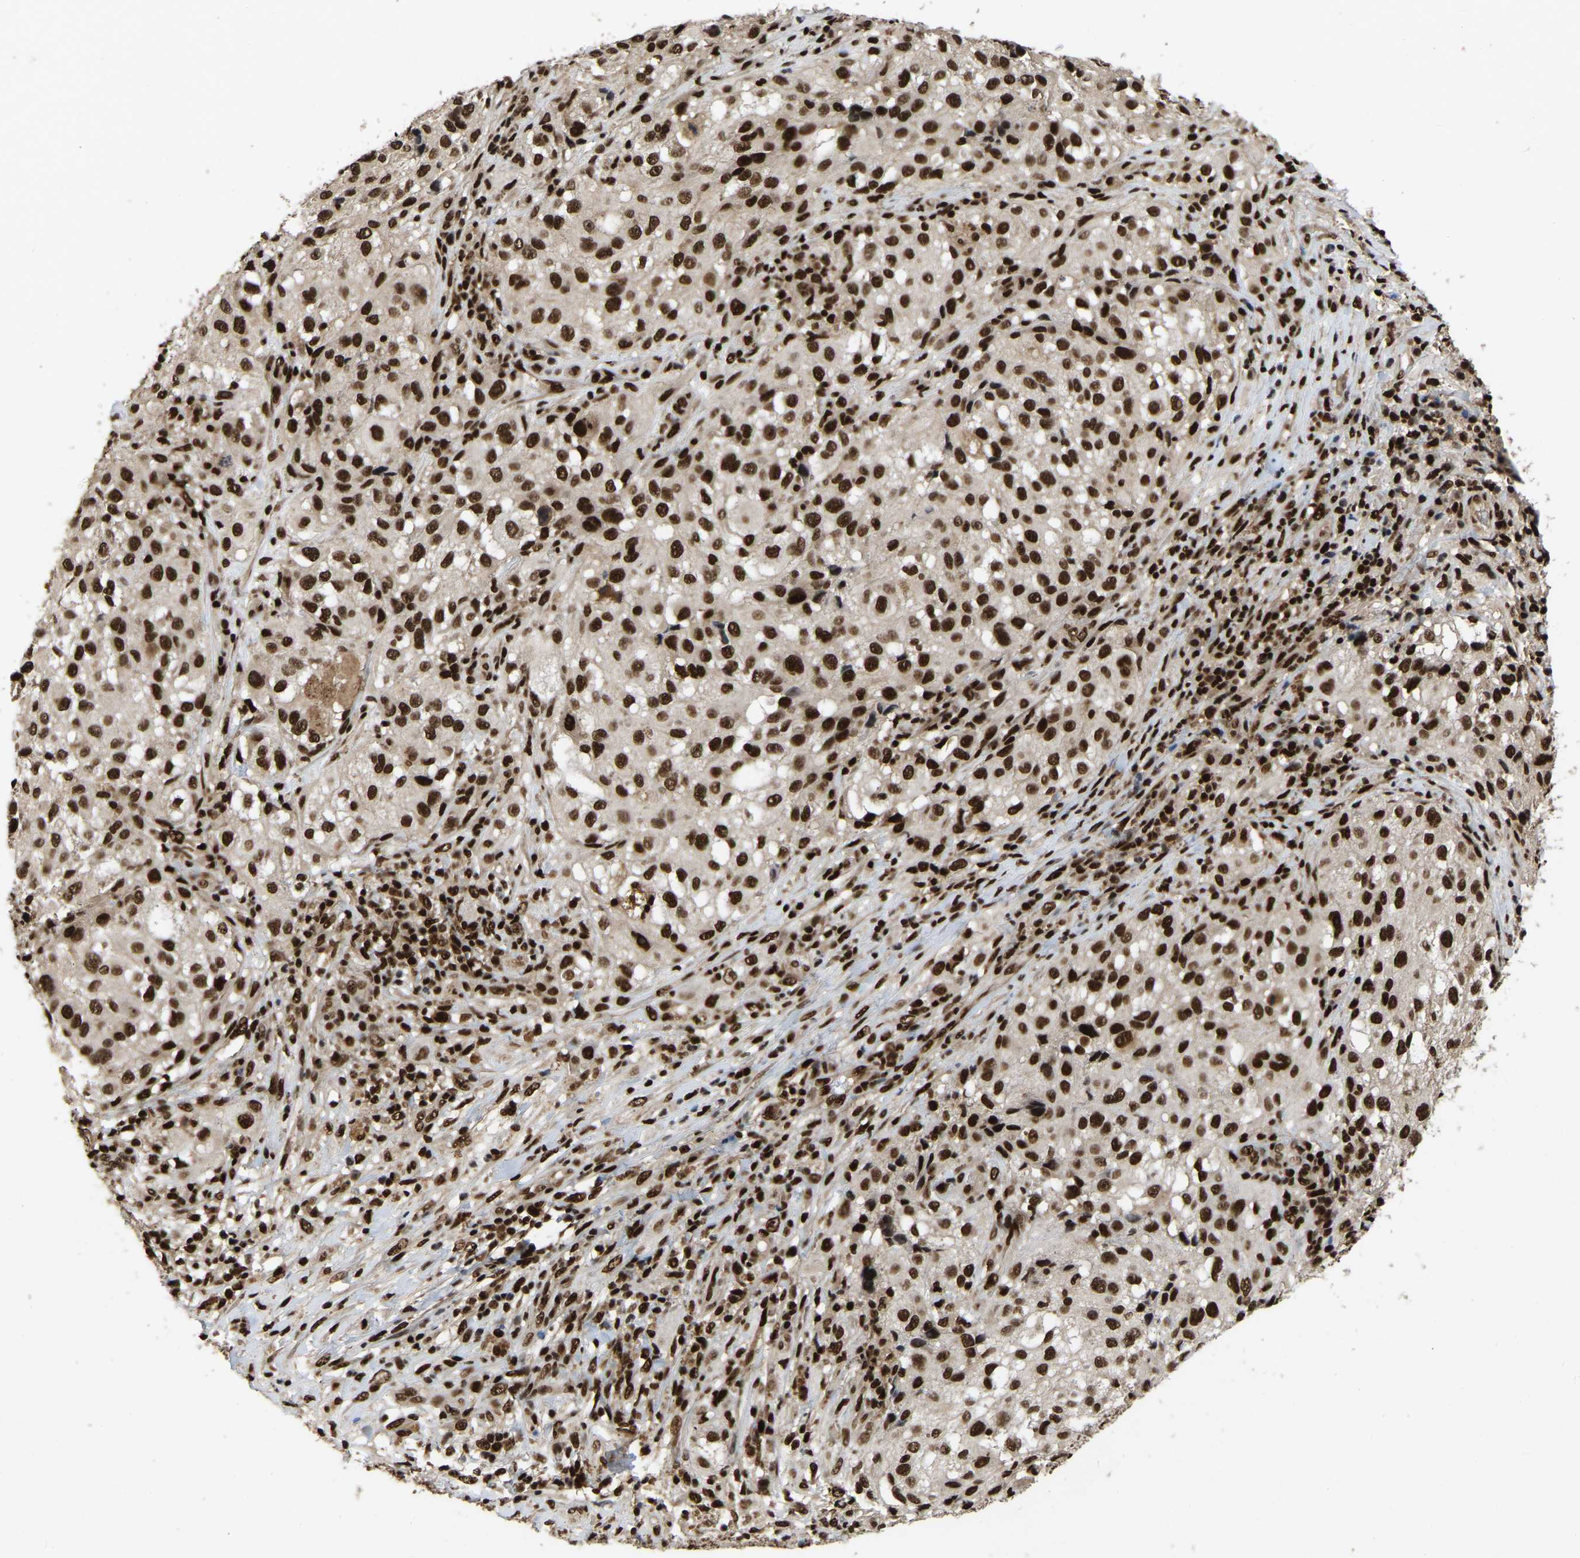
{"staining": {"intensity": "strong", "quantity": ">75%", "location": "nuclear"}, "tissue": "melanoma", "cell_type": "Tumor cells", "image_type": "cancer", "snomed": [{"axis": "morphology", "description": "Necrosis, NOS"}, {"axis": "morphology", "description": "Malignant melanoma, NOS"}, {"axis": "topography", "description": "Skin"}], "caption": "Immunohistochemistry (IHC) of human malignant melanoma displays high levels of strong nuclear expression in about >75% of tumor cells. (Brightfield microscopy of DAB IHC at high magnification).", "gene": "TBL1XR1", "patient": {"sex": "female", "age": 87}}